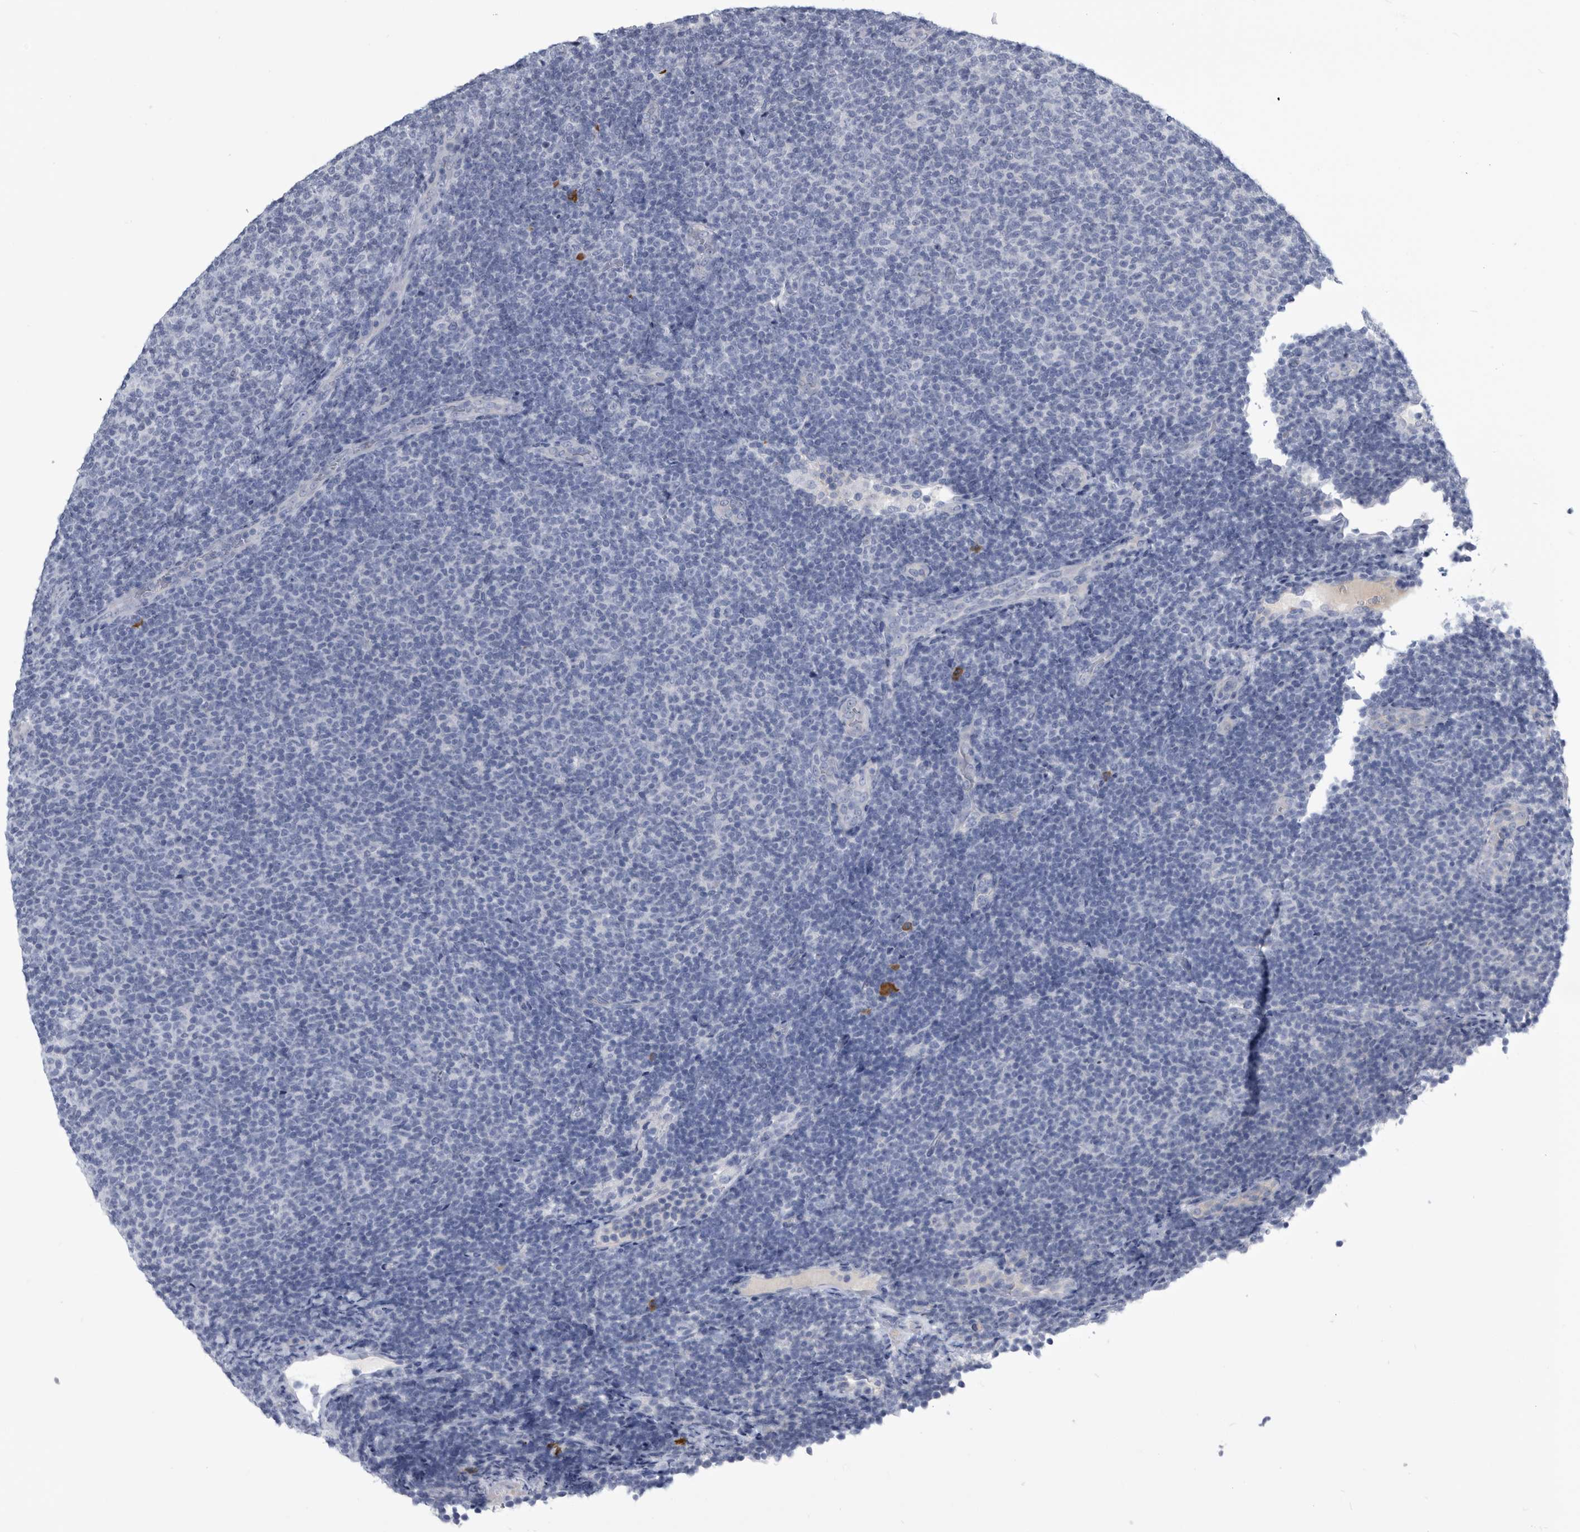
{"staining": {"intensity": "negative", "quantity": "none", "location": "none"}, "tissue": "lymphoma", "cell_type": "Tumor cells", "image_type": "cancer", "snomed": [{"axis": "morphology", "description": "Malignant lymphoma, non-Hodgkin's type, Low grade"}, {"axis": "topography", "description": "Lymph node"}], "caption": "Immunohistochemical staining of lymphoma demonstrates no significant positivity in tumor cells.", "gene": "BTBD6", "patient": {"sex": "male", "age": 66}}